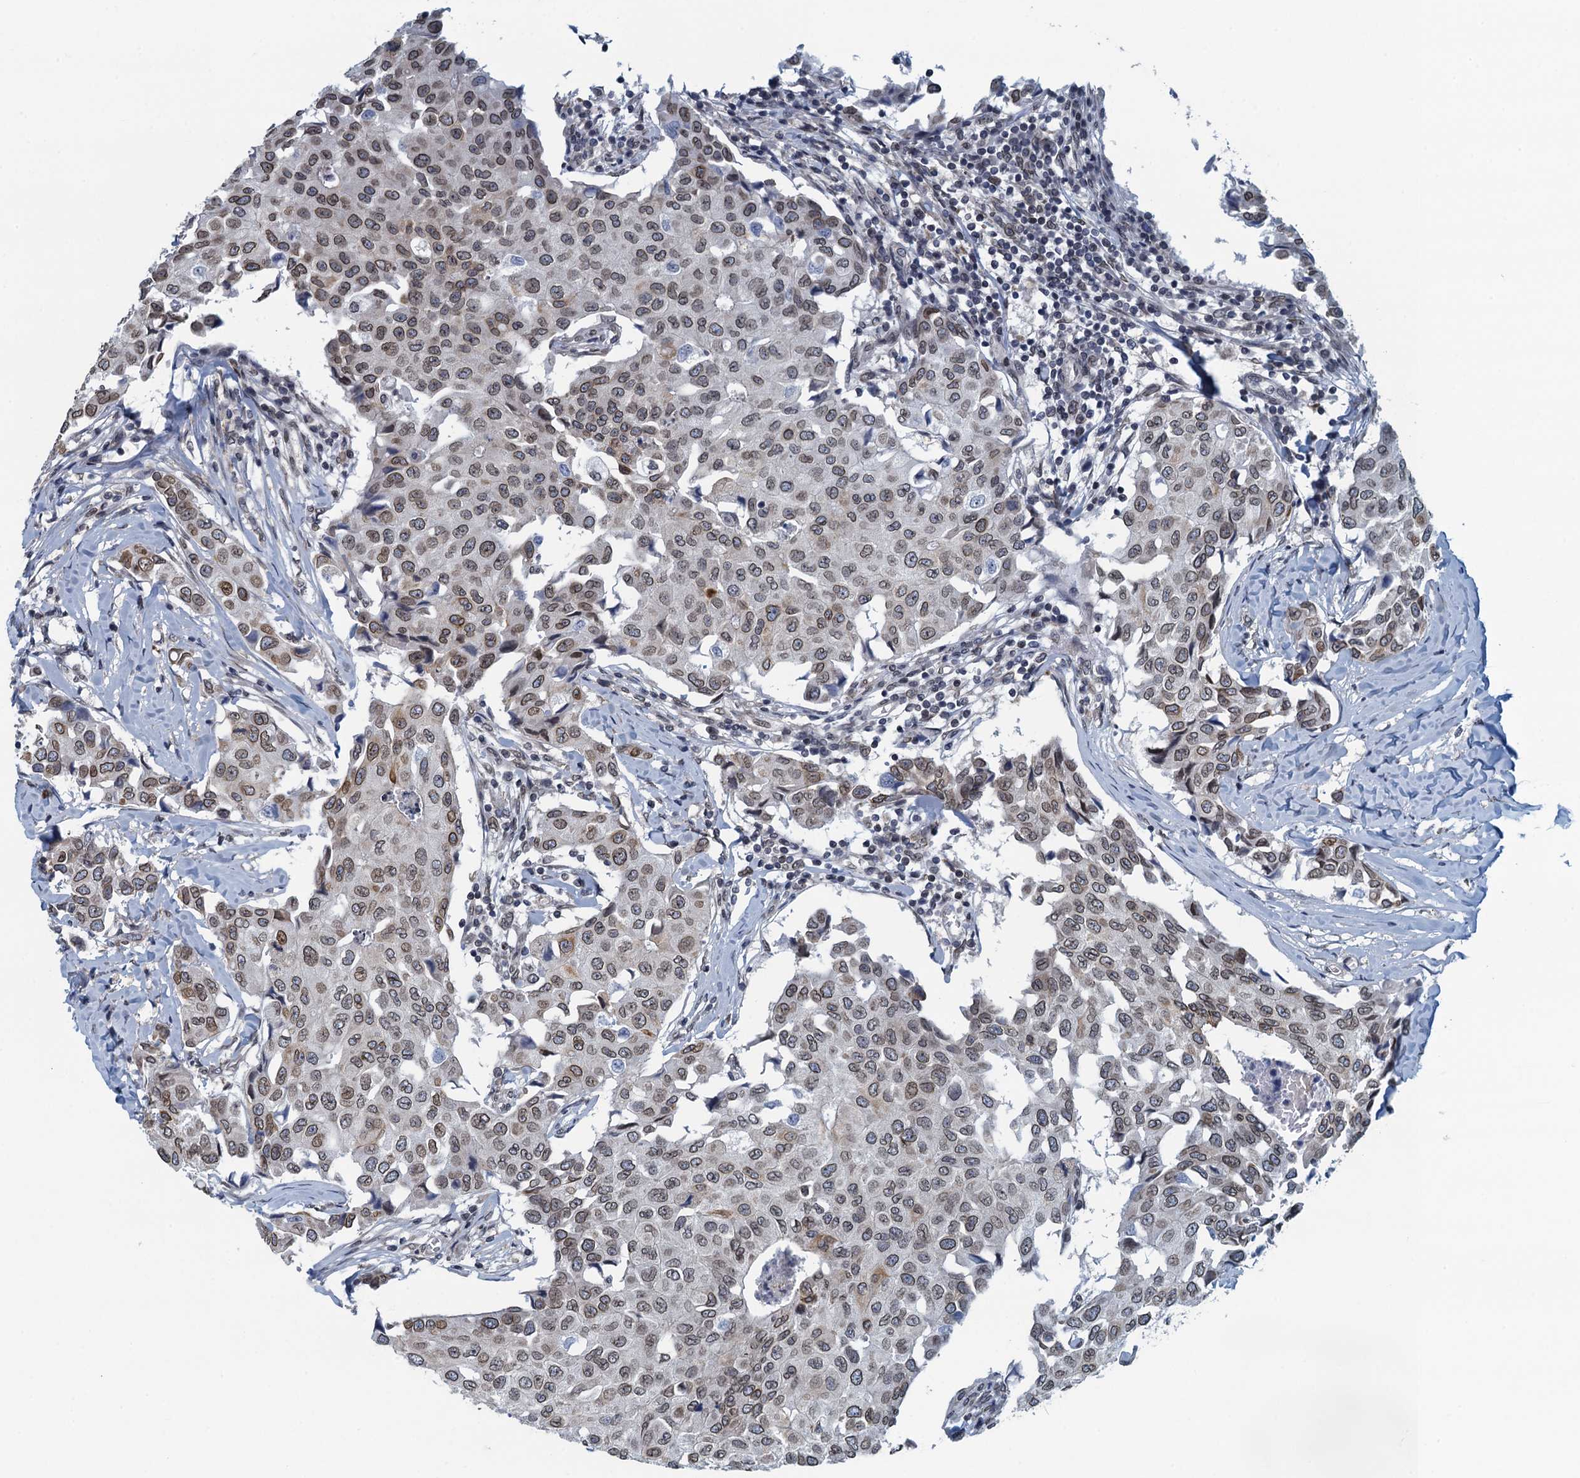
{"staining": {"intensity": "weak", "quantity": ">75%", "location": "cytoplasmic/membranous,nuclear"}, "tissue": "breast cancer", "cell_type": "Tumor cells", "image_type": "cancer", "snomed": [{"axis": "morphology", "description": "Duct carcinoma"}, {"axis": "topography", "description": "Breast"}], "caption": "This is a histology image of immunohistochemistry (IHC) staining of invasive ductal carcinoma (breast), which shows weak expression in the cytoplasmic/membranous and nuclear of tumor cells.", "gene": "CCDC34", "patient": {"sex": "female", "age": 80}}